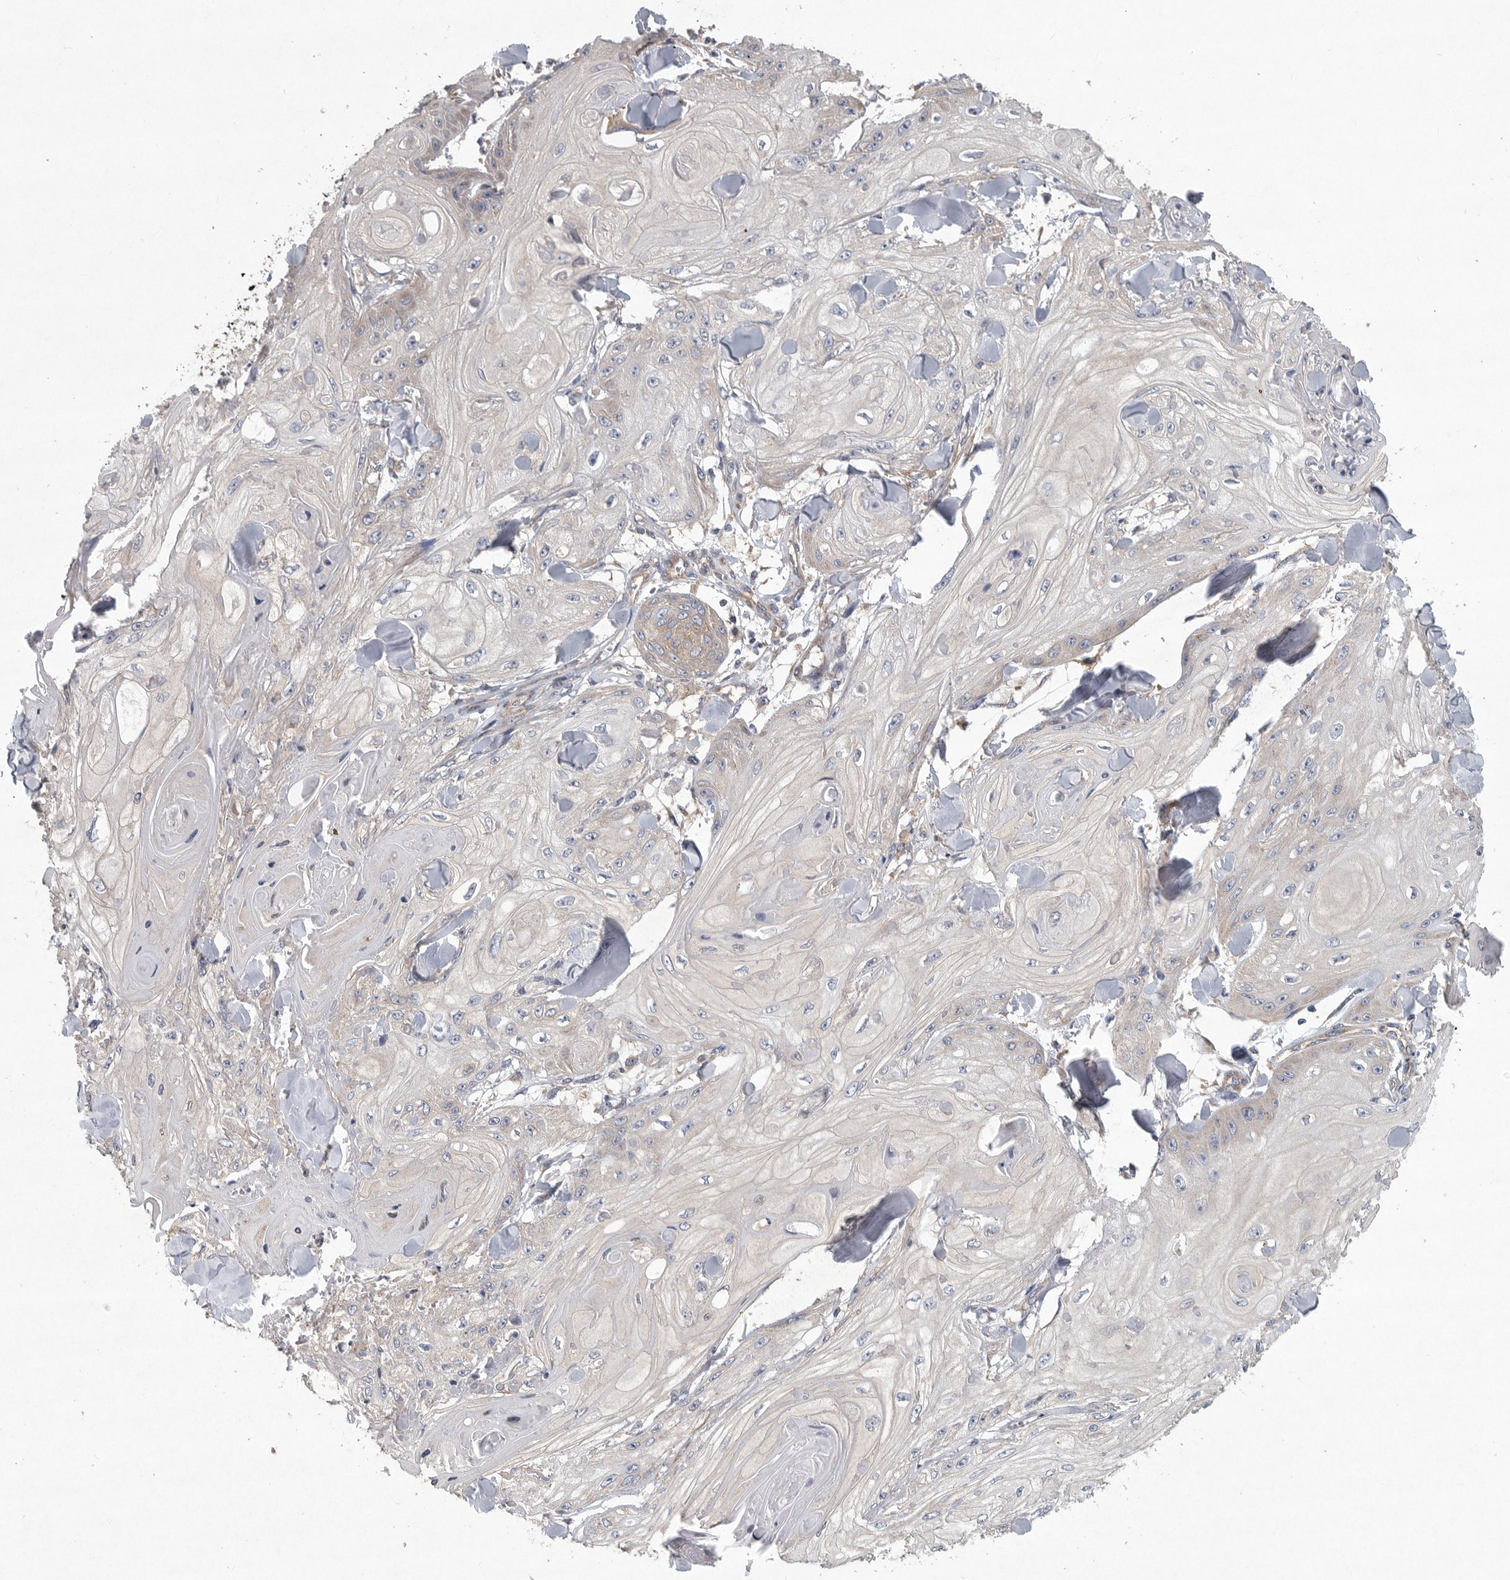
{"staining": {"intensity": "negative", "quantity": "none", "location": "none"}, "tissue": "skin cancer", "cell_type": "Tumor cells", "image_type": "cancer", "snomed": [{"axis": "morphology", "description": "Squamous cell carcinoma, NOS"}, {"axis": "topography", "description": "Skin"}], "caption": "DAB immunohistochemical staining of human squamous cell carcinoma (skin) shows no significant positivity in tumor cells.", "gene": "OXR1", "patient": {"sex": "male", "age": 74}}